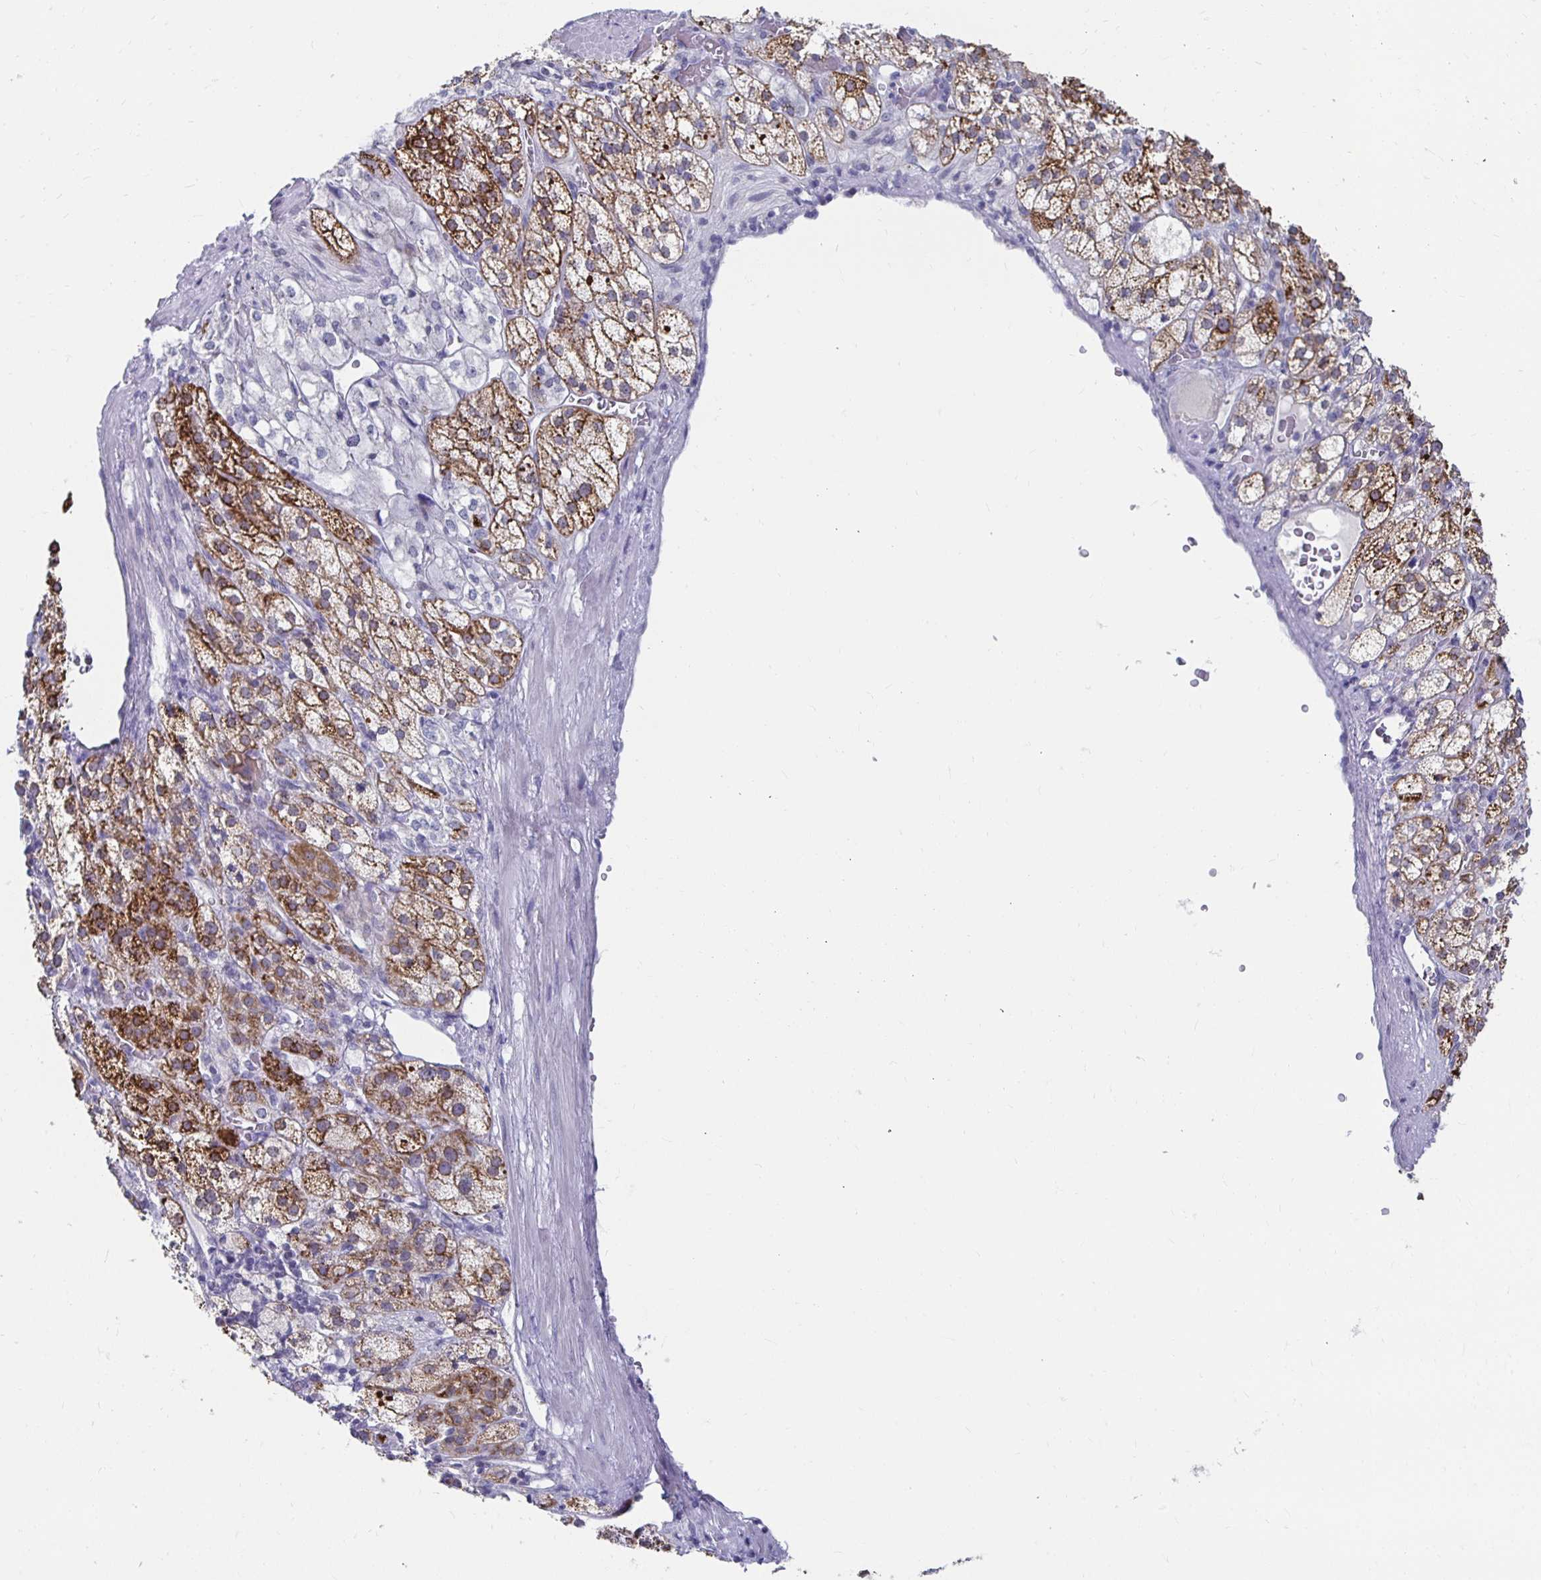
{"staining": {"intensity": "strong", "quantity": "25%-75%", "location": "cytoplasmic/membranous"}, "tissue": "adrenal gland", "cell_type": "Glandular cells", "image_type": "normal", "snomed": [{"axis": "morphology", "description": "Normal tissue, NOS"}, {"axis": "topography", "description": "Adrenal gland"}], "caption": "Immunohistochemical staining of benign adrenal gland demonstrates high levels of strong cytoplasmic/membranous staining in about 25%-75% of glandular cells.", "gene": "NOCT", "patient": {"sex": "female", "age": 60}}